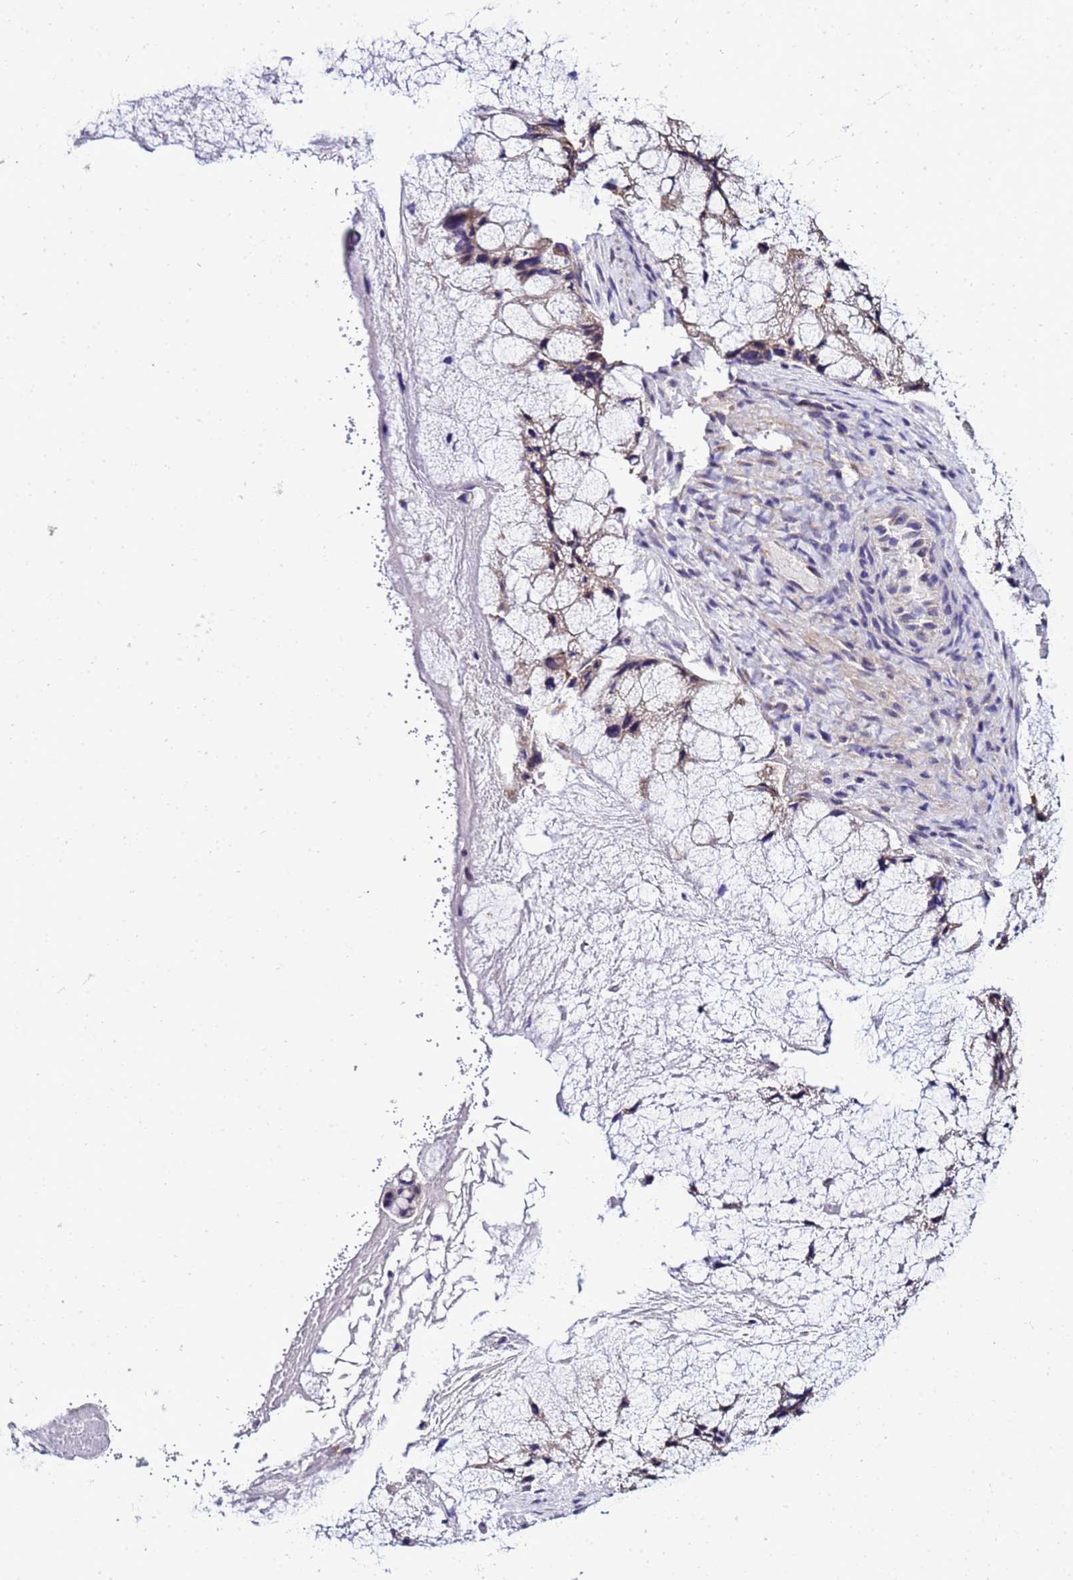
{"staining": {"intensity": "moderate", "quantity": ">75%", "location": "cytoplasmic/membranous"}, "tissue": "ovarian cancer", "cell_type": "Tumor cells", "image_type": "cancer", "snomed": [{"axis": "morphology", "description": "Cystadenocarcinoma, mucinous, NOS"}, {"axis": "topography", "description": "Ovary"}], "caption": "IHC staining of ovarian cancer (mucinous cystadenocarcinoma), which displays medium levels of moderate cytoplasmic/membranous expression in about >75% of tumor cells indicating moderate cytoplasmic/membranous protein positivity. The staining was performed using DAB (3,3'-diaminobenzidine) (brown) for protein detection and nuclei were counterstained in hematoxylin (blue).", "gene": "HIGD2A", "patient": {"sex": "female", "age": 37}}